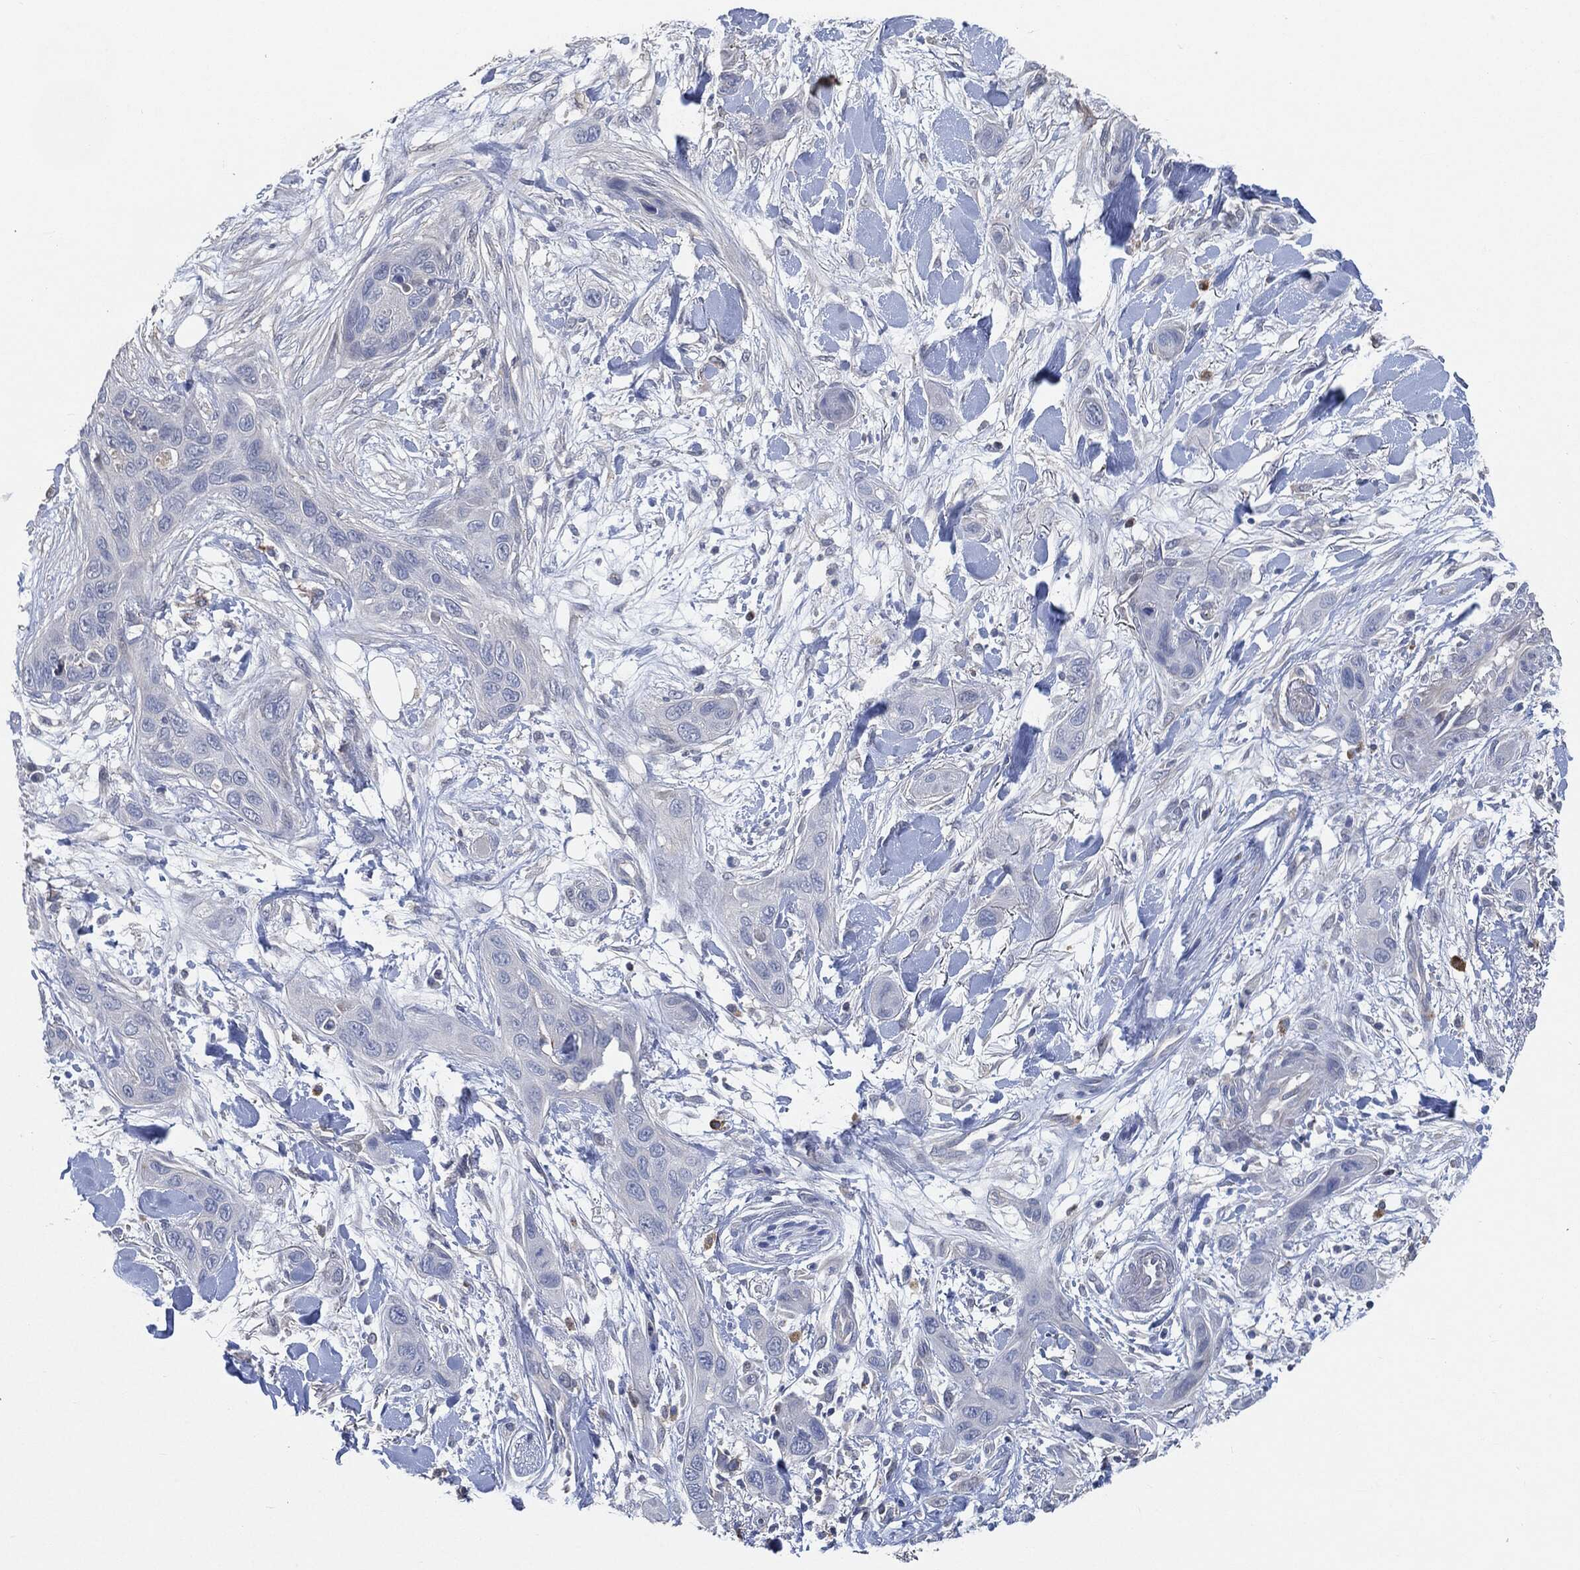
{"staining": {"intensity": "negative", "quantity": "none", "location": "none"}, "tissue": "skin cancer", "cell_type": "Tumor cells", "image_type": "cancer", "snomed": [{"axis": "morphology", "description": "Squamous cell carcinoma, NOS"}, {"axis": "topography", "description": "Skin"}], "caption": "The image reveals no significant positivity in tumor cells of skin squamous cell carcinoma. (DAB (3,3'-diaminobenzidine) immunohistochemistry, high magnification).", "gene": "VSIG4", "patient": {"sex": "male", "age": 78}}